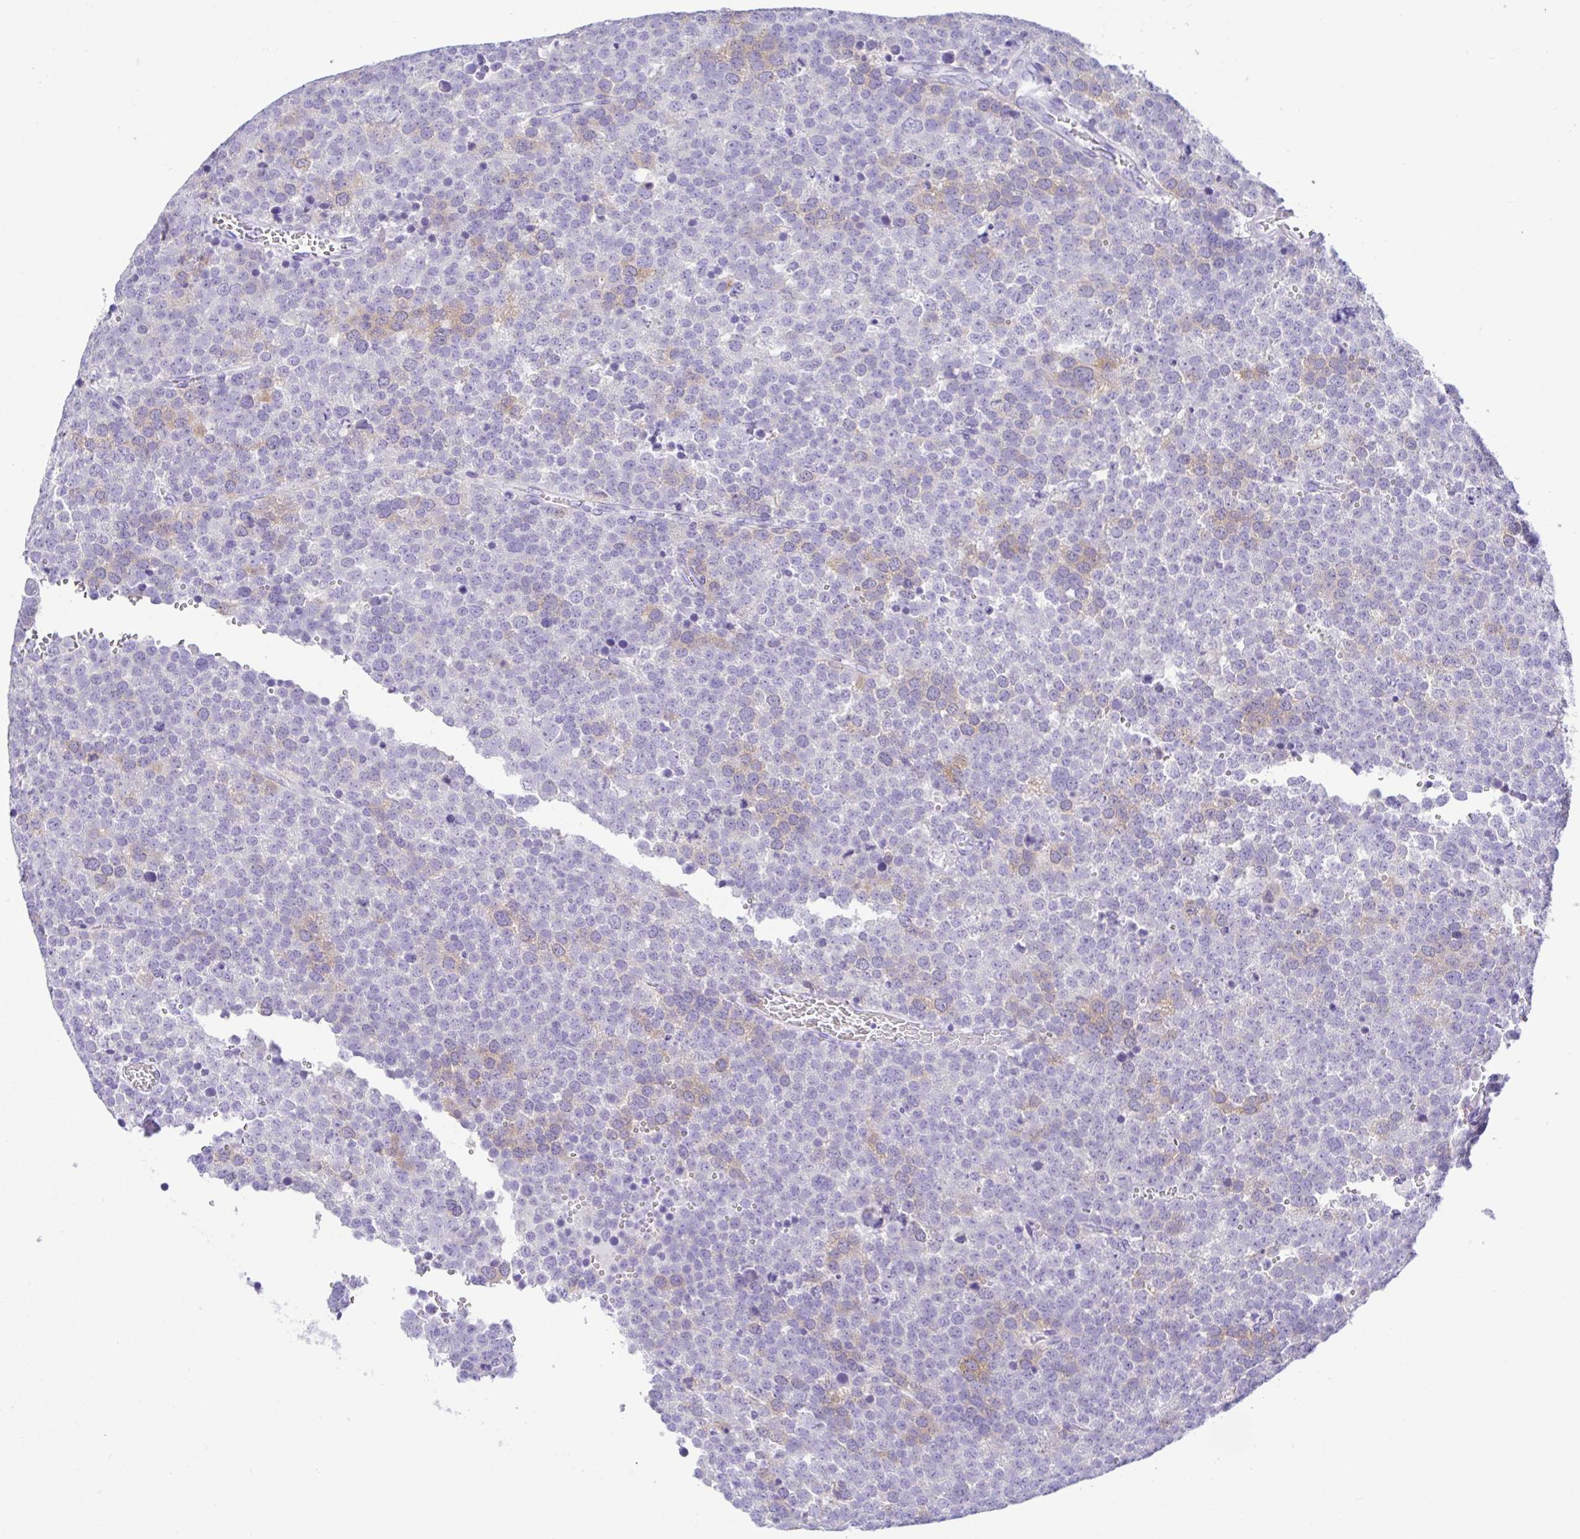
{"staining": {"intensity": "weak", "quantity": "<25%", "location": "cytoplasmic/membranous"}, "tissue": "testis cancer", "cell_type": "Tumor cells", "image_type": "cancer", "snomed": [{"axis": "morphology", "description": "Seminoma, NOS"}, {"axis": "topography", "description": "Testis"}], "caption": "Tumor cells show no significant protein expression in testis seminoma.", "gene": "RRM2", "patient": {"sex": "male", "age": 71}}